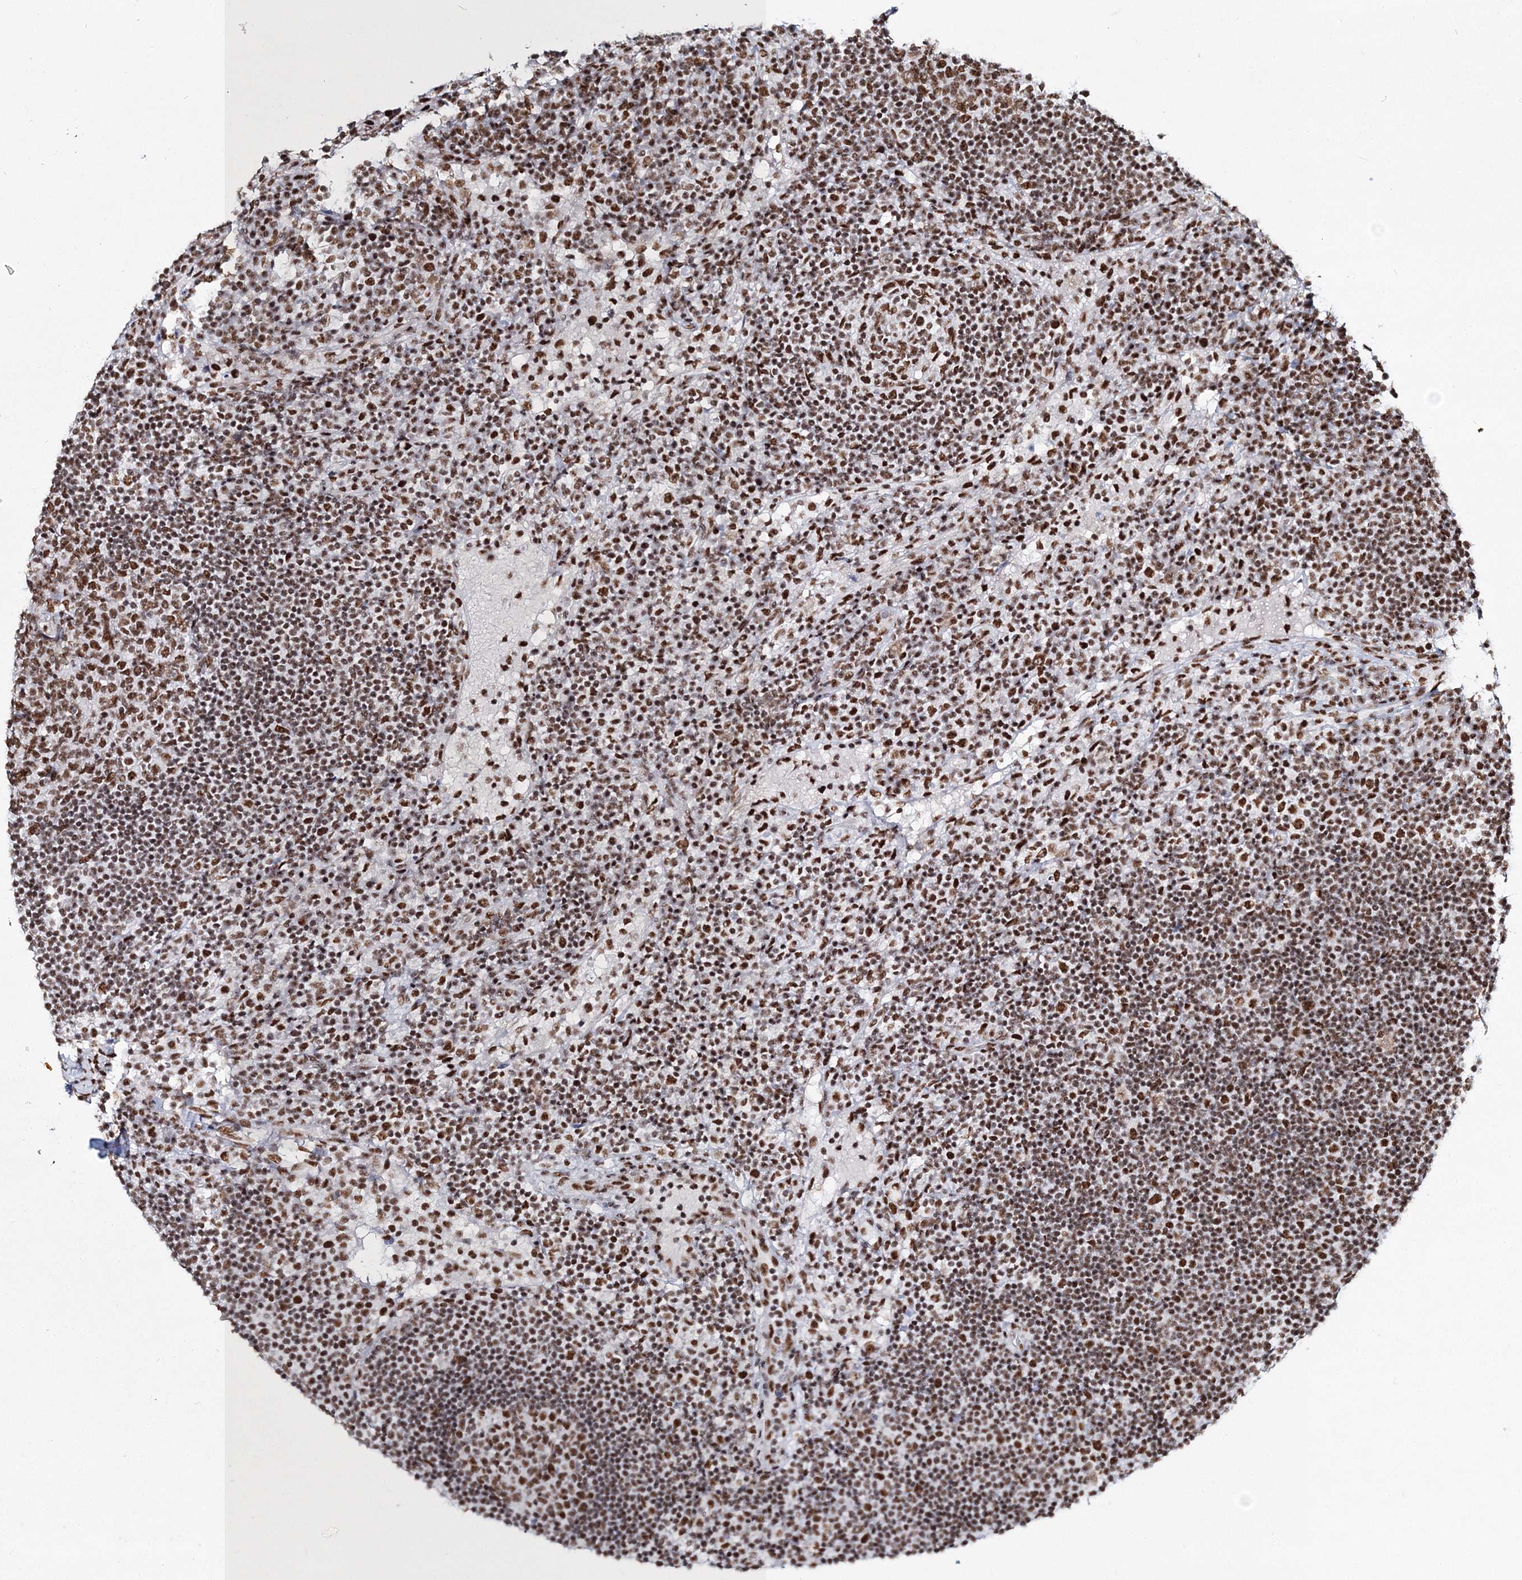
{"staining": {"intensity": "moderate", "quantity": ">75%", "location": "nuclear"}, "tissue": "lymph node", "cell_type": "Germinal center cells", "image_type": "normal", "snomed": [{"axis": "morphology", "description": "Normal tissue, NOS"}, {"axis": "topography", "description": "Lymph node"}], "caption": "Immunohistochemistry staining of benign lymph node, which reveals medium levels of moderate nuclear positivity in about >75% of germinal center cells indicating moderate nuclear protein positivity. The staining was performed using DAB (3,3'-diaminobenzidine) (brown) for protein detection and nuclei were counterstained in hematoxylin (blue).", "gene": "ENSG00000290315", "patient": {"sex": "female", "age": 53}}